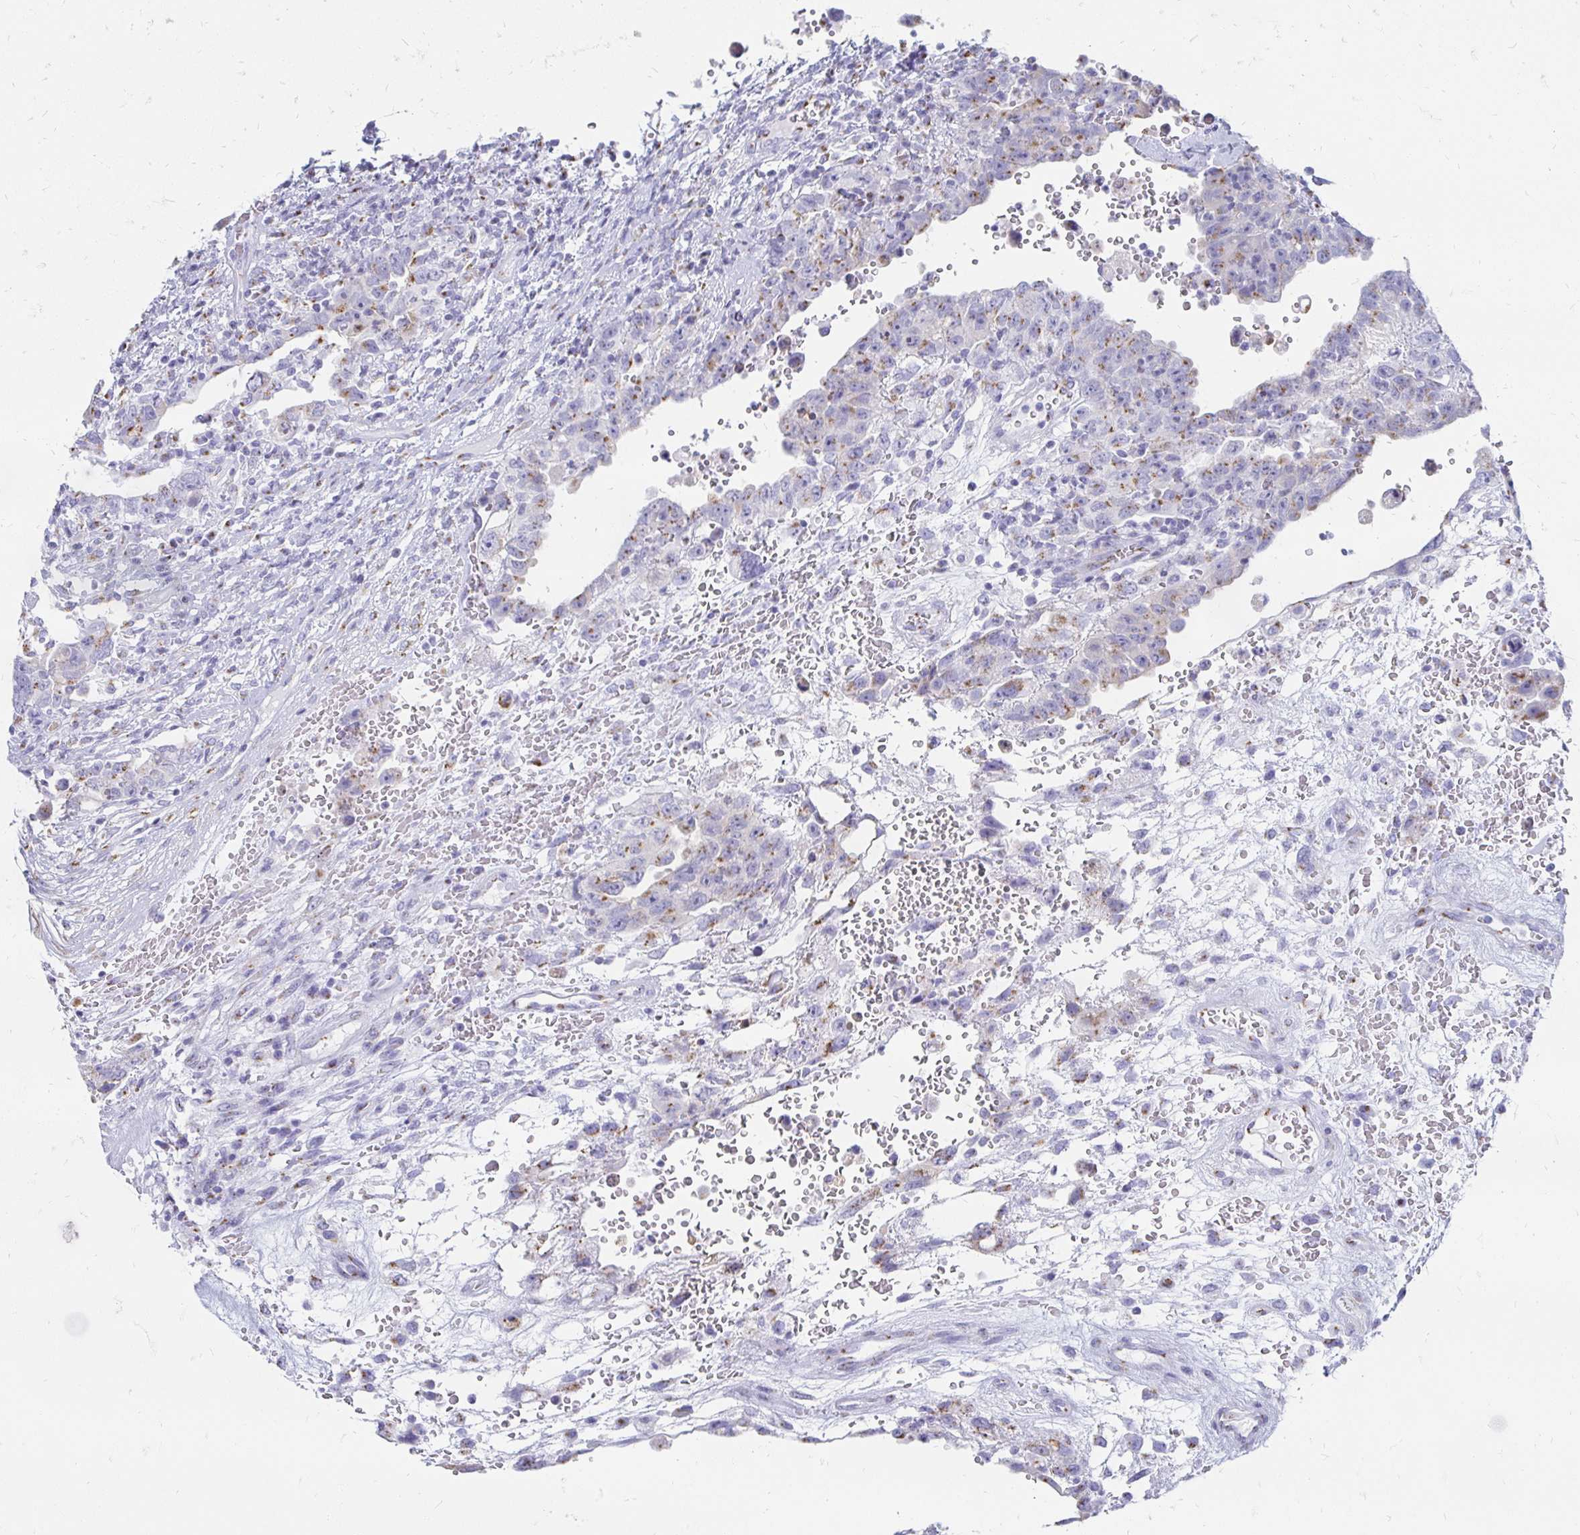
{"staining": {"intensity": "weak", "quantity": "25%-75%", "location": "cytoplasmic/membranous"}, "tissue": "testis cancer", "cell_type": "Tumor cells", "image_type": "cancer", "snomed": [{"axis": "morphology", "description": "Carcinoma, Embryonal, NOS"}, {"axis": "topography", "description": "Testis"}], "caption": "Protein staining of testis embryonal carcinoma tissue reveals weak cytoplasmic/membranous positivity in approximately 25%-75% of tumor cells. The protein is shown in brown color, while the nuclei are stained blue.", "gene": "PAGE4", "patient": {"sex": "male", "age": 26}}